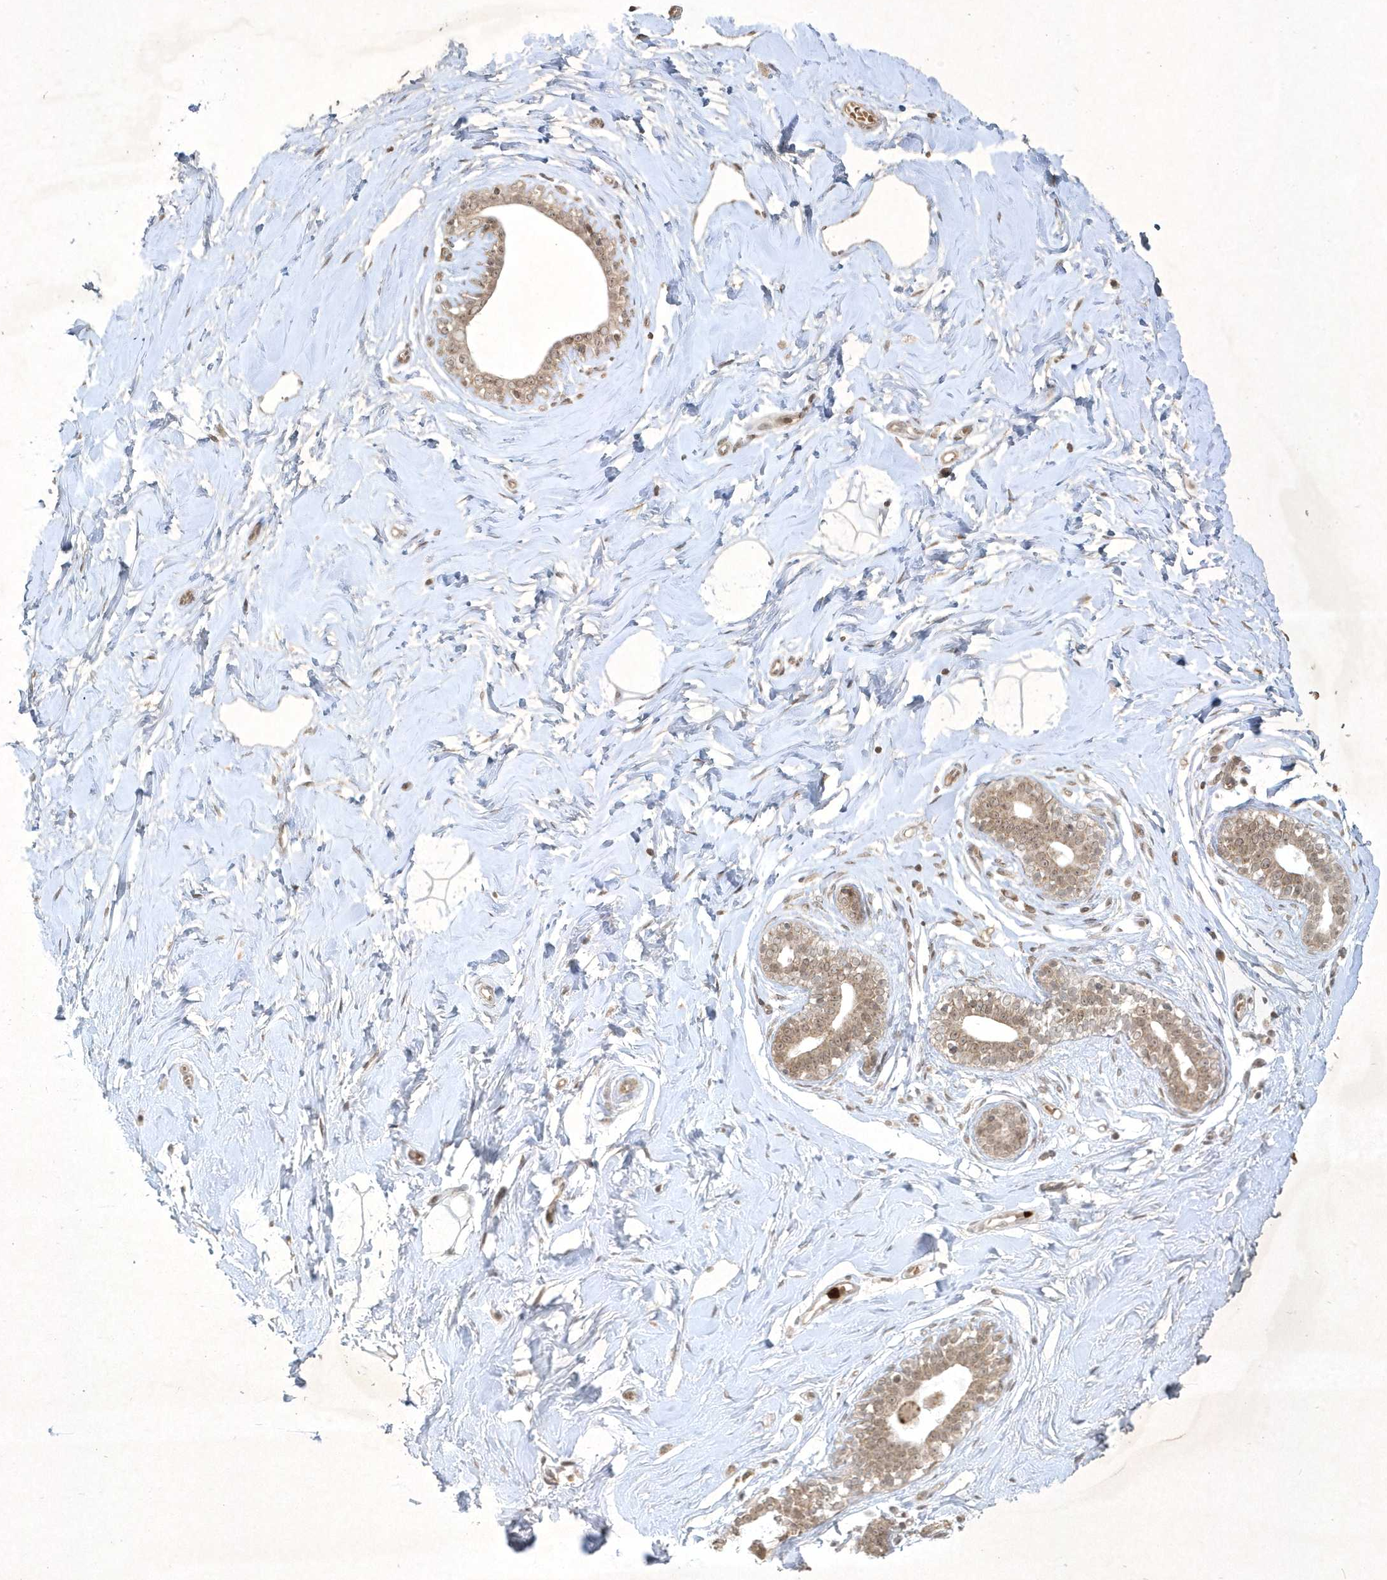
{"staining": {"intensity": "negative", "quantity": "none", "location": "none"}, "tissue": "breast", "cell_type": "Adipocytes", "image_type": "normal", "snomed": [{"axis": "morphology", "description": "Normal tissue, NOS"}, {"axis": "morphology", "description": "Adenoma, NOS"}, {"axis": "topography", "description": "Breast"}], "caption": "Immunohistochemistry (IHC) of normal breast shows no expression in adipocytes.", "gene": "ZNF213", "patient": {"sex": "female", "age": 23}}